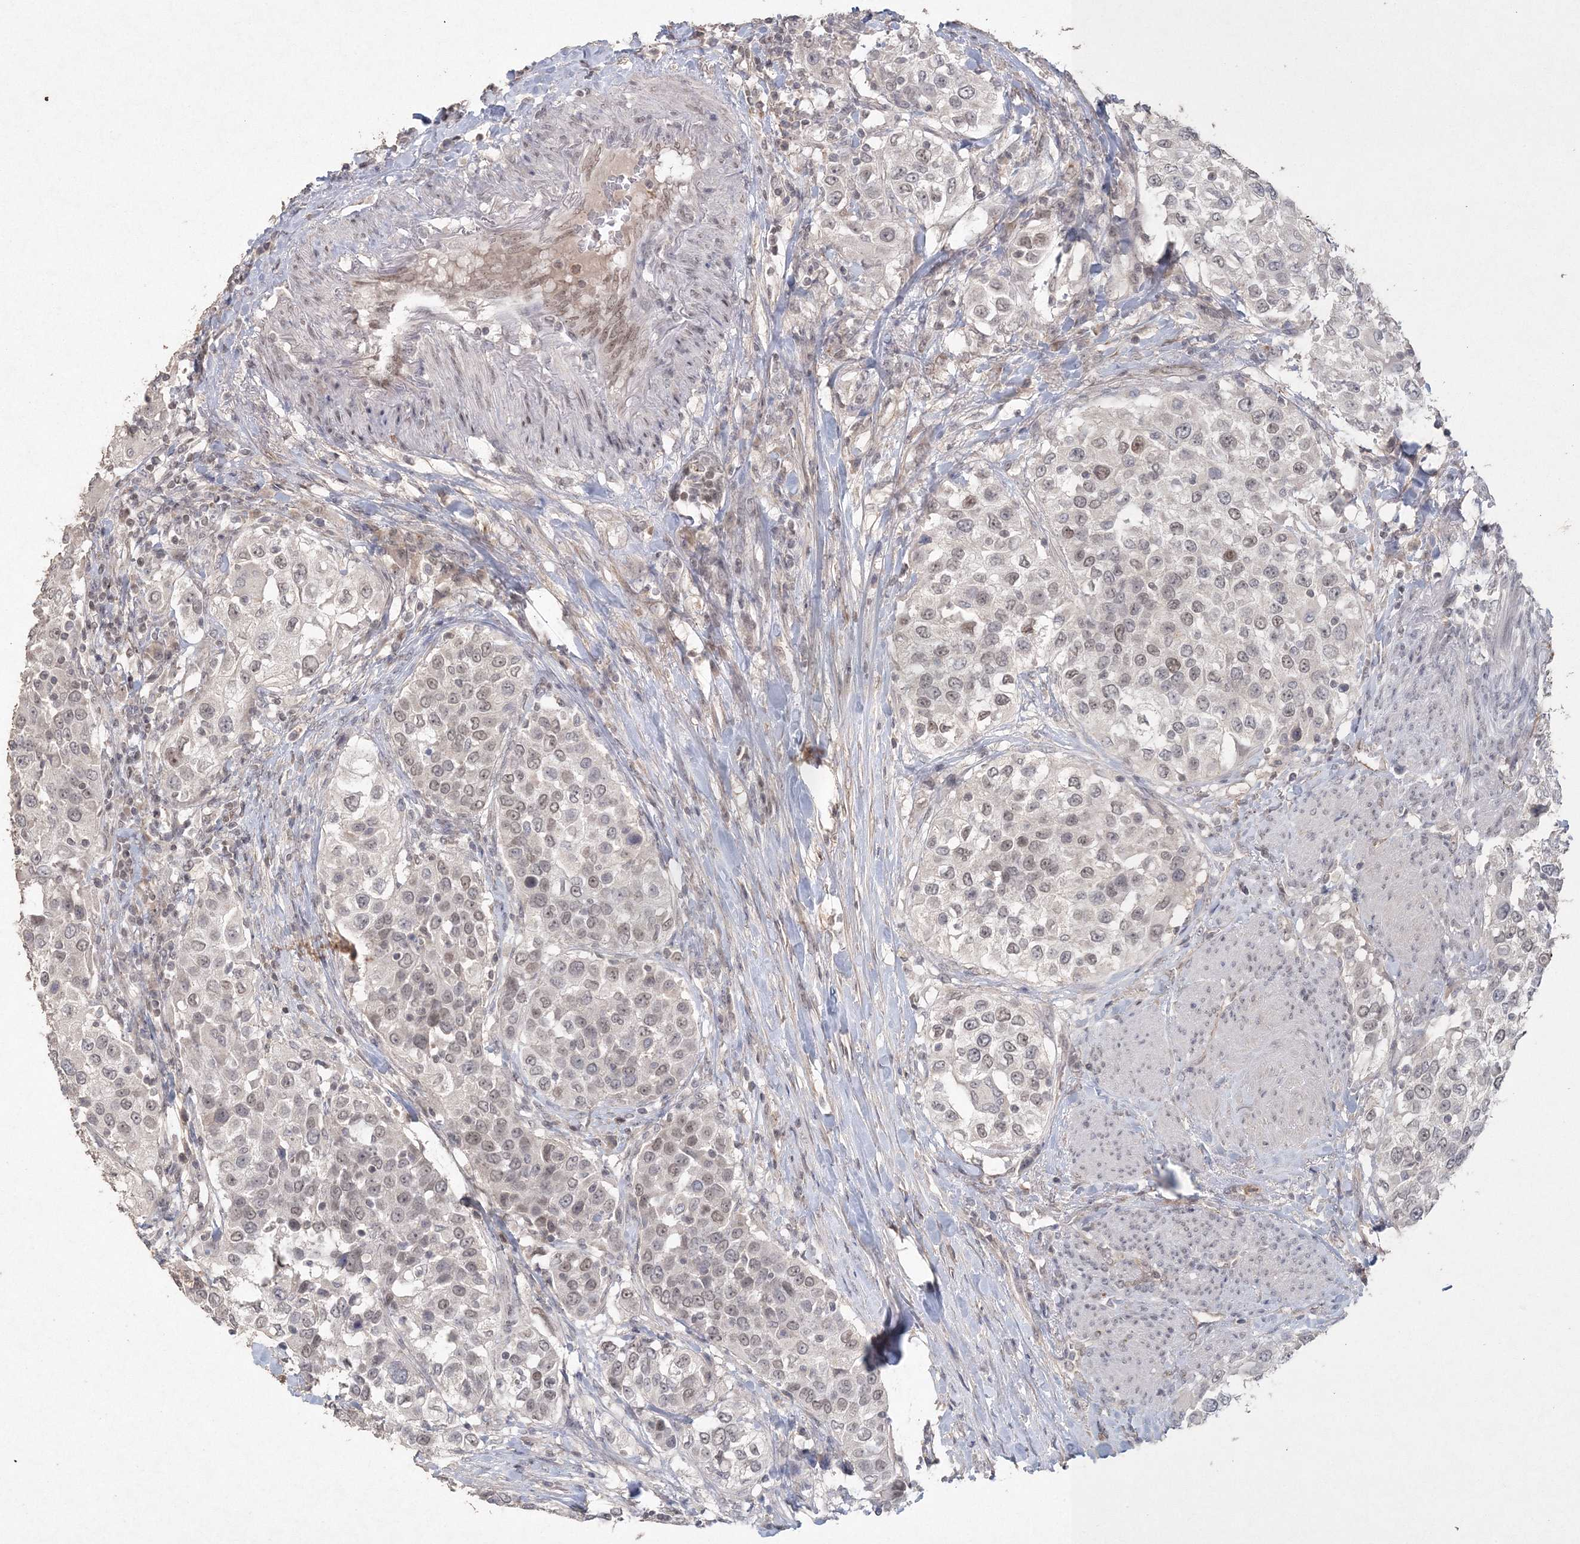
{"staining": {"intensity": "weak", "quantity": "<25%", "location": "nuclear"}, "tissue": "urothelial cancer", "cell_type": "Tumor cells", "image_type": "cancer", "snomed": [{"axis": "morphology", "description": "Urothelial carcinoma, High grade"}, {"axis": "topography", "description": "Urinary bladder"}], "caption": "IHC of urothelial cancer demonstrates no staining in tumor cells.", "gene": "UIMC1", "patient": {"sex": "female", "age": 80}}